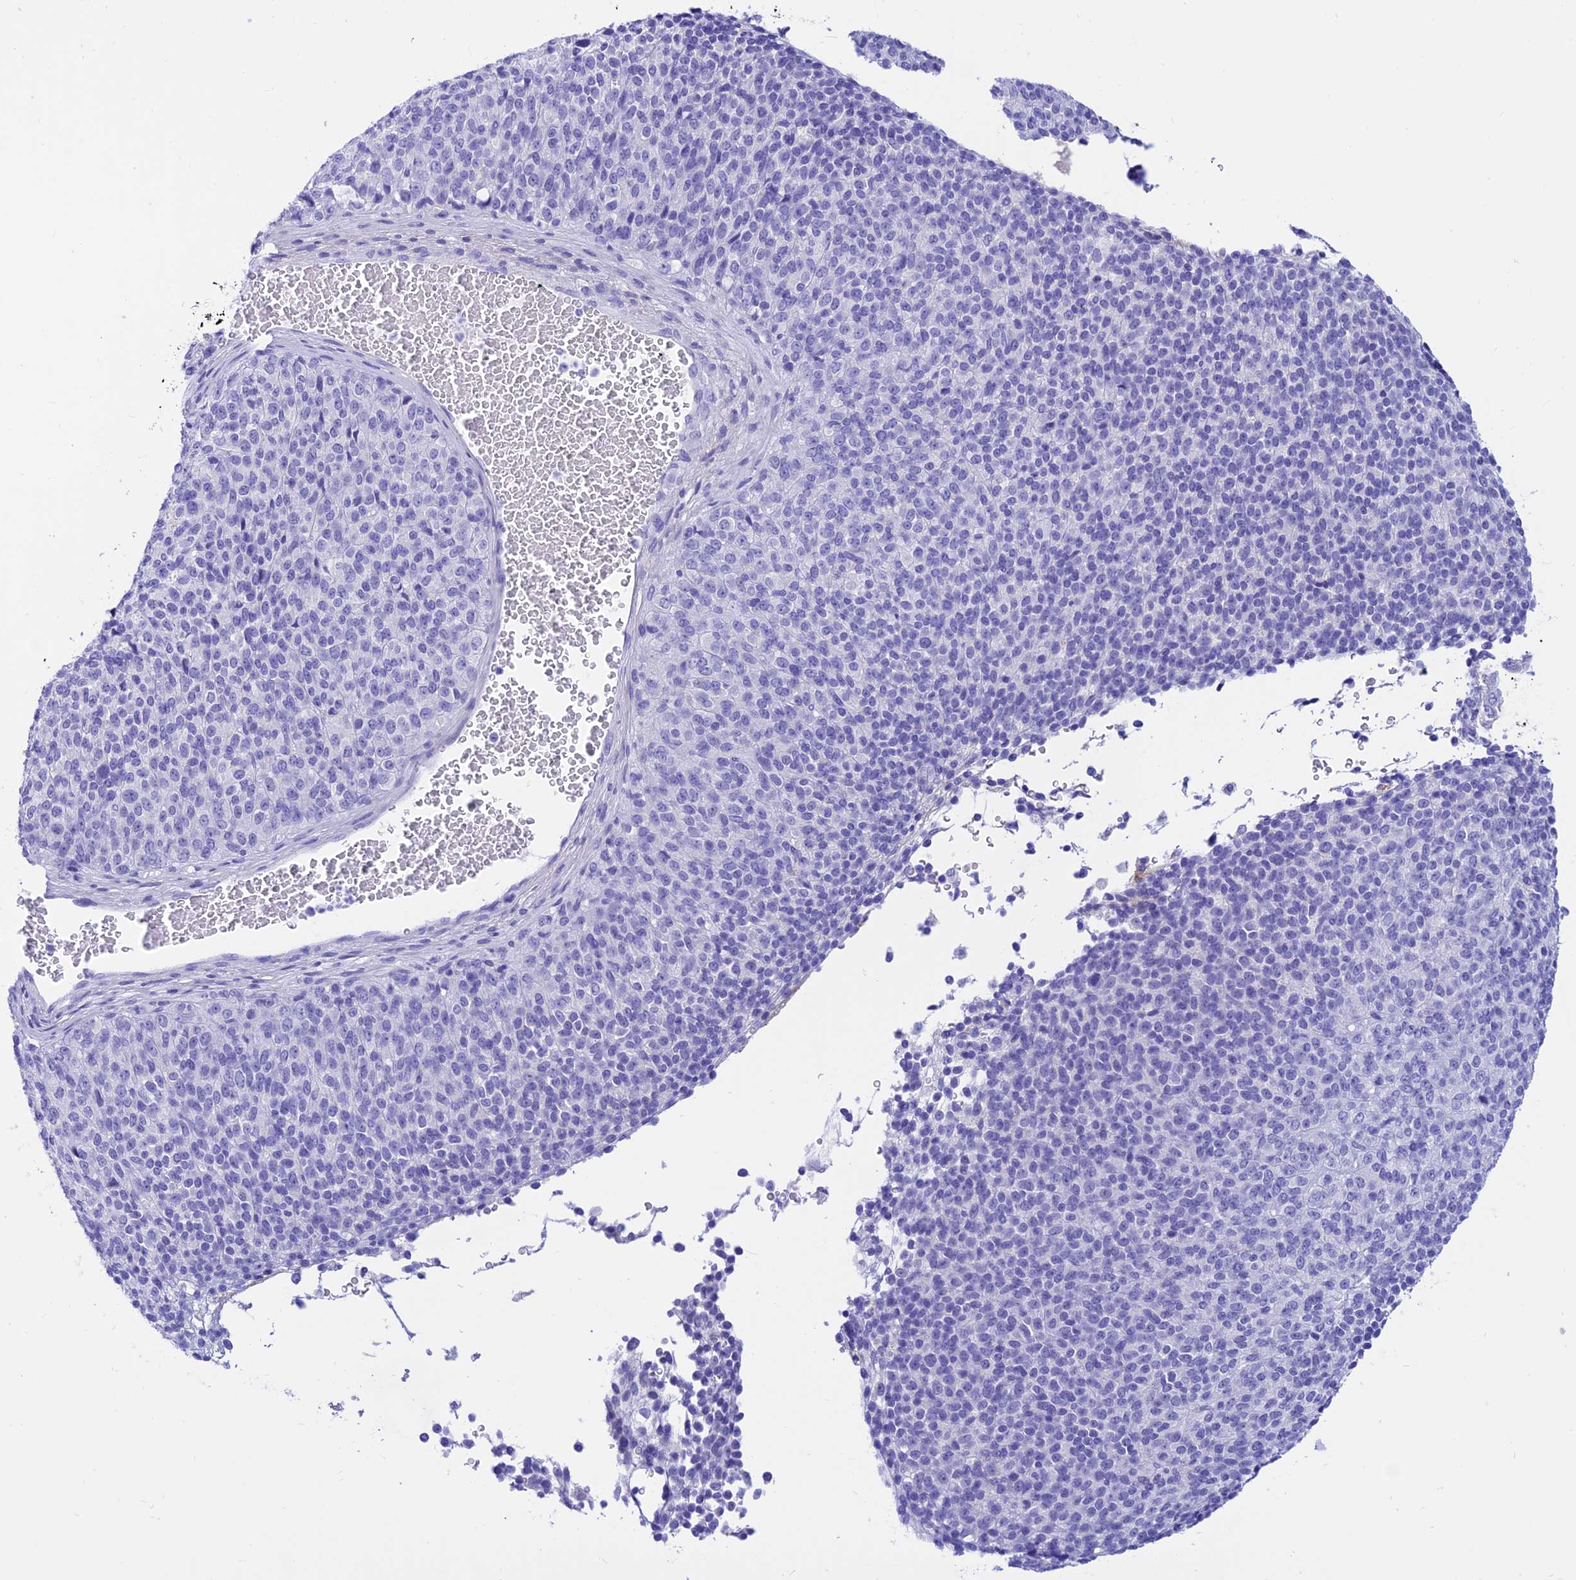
{"staining": {"intensity": "negative", "quantity": "none", "location": "none"}, "tissue": "melanoma", "cell_type": "Tumor cells", "image_type": "cancer", "snomed": [{"axis": "morphology", "description": "Malignant melanoma, Metastatic site"}, {"axis": "topography", "description": "Brain"}], "caption": "Immunohistochemistry photomicrograph of neoplastic tissue: melanoma stained with DAB reveals no significant protein staining in tumor cells.", "gene": "PRNP", "patient": {"sex": "female", "age": 56}}